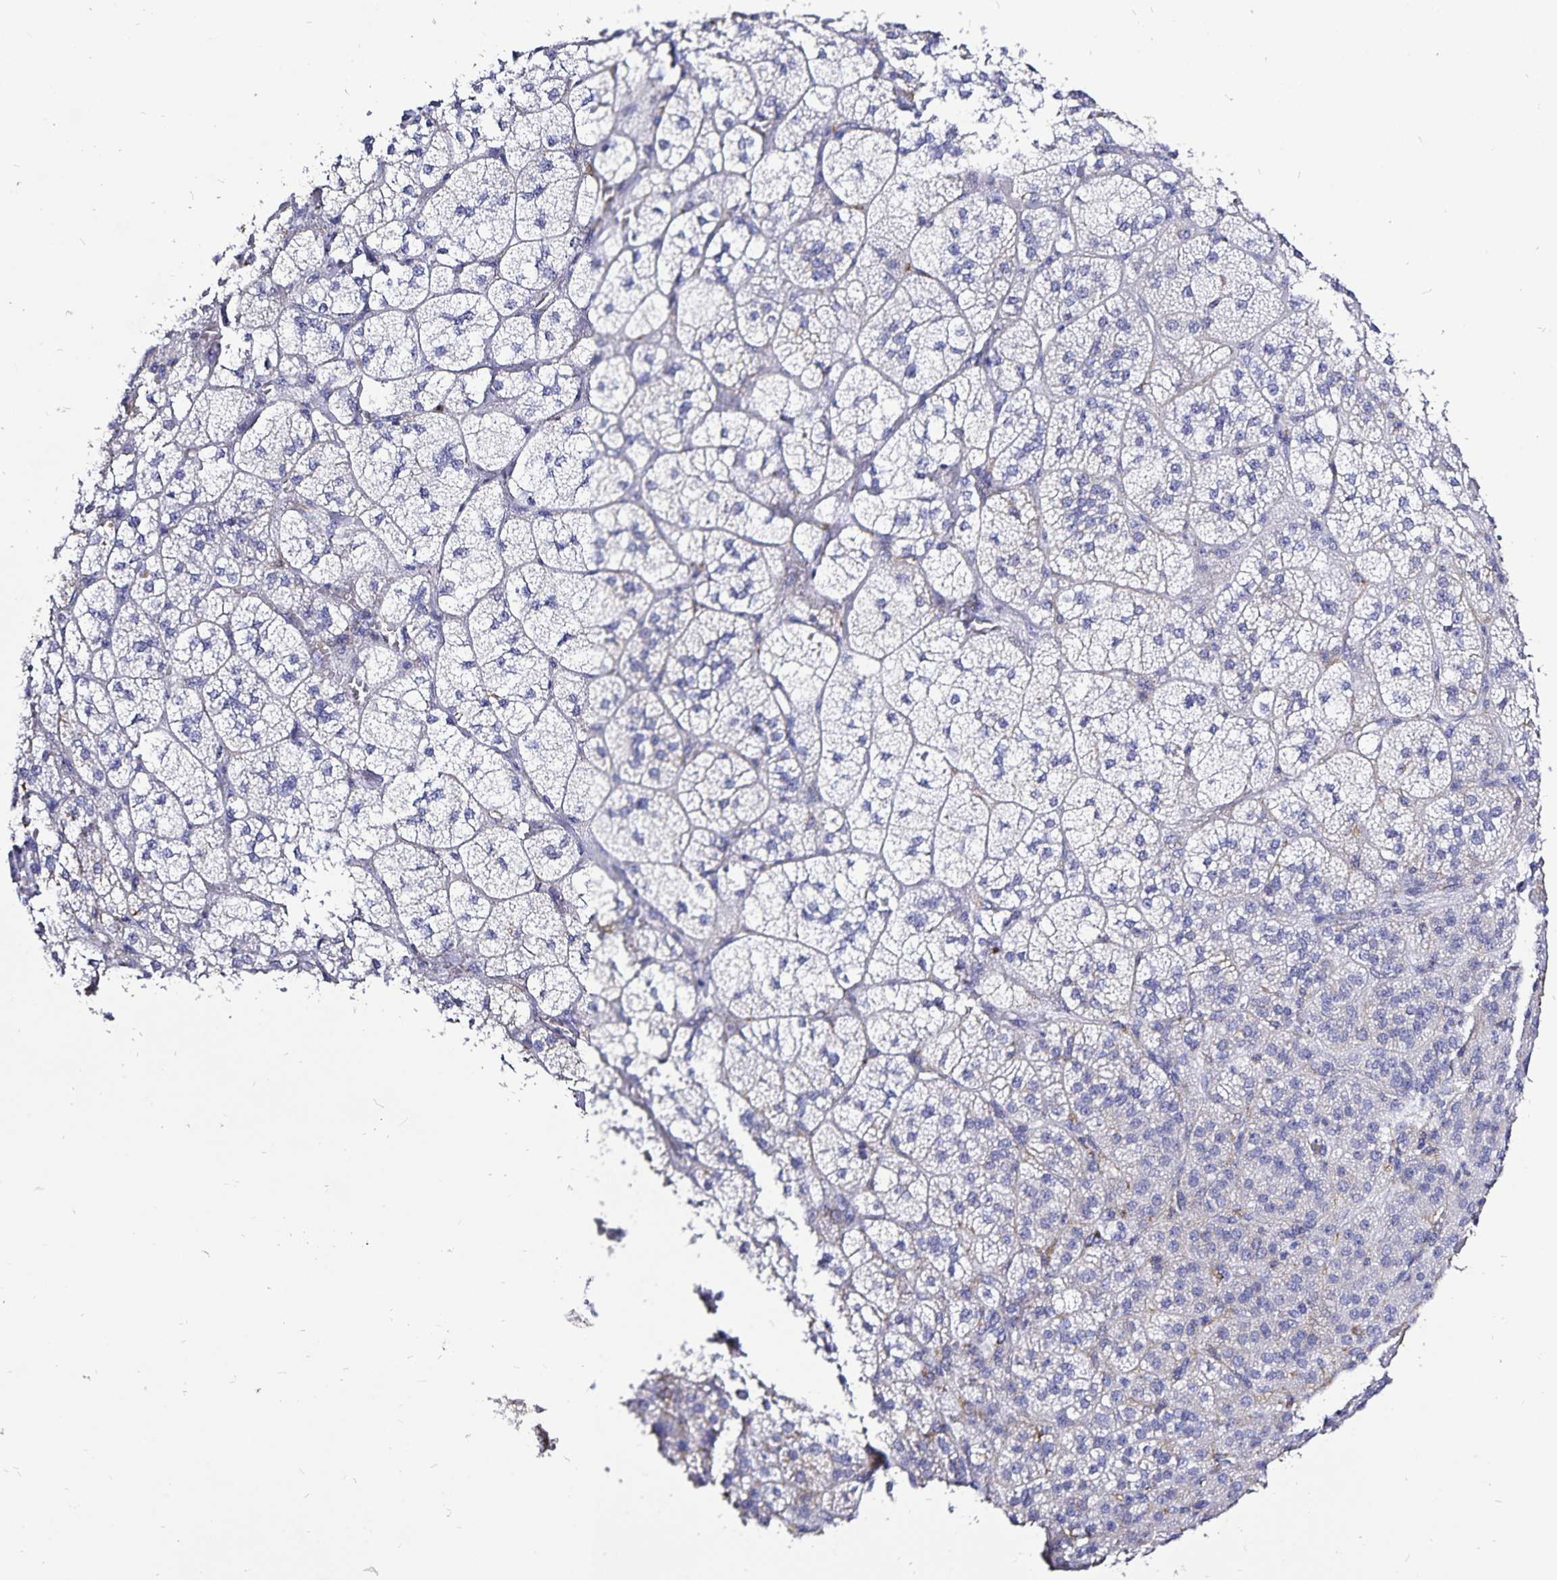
{"staining": {"intensity": "moderate", "quantity": "<25%", "location": "cytoplasmic/membranous"}, "tissue": "adrenal gland", "cell_type": "Glandular cells", "image_type": "normal", "snomed": [{"axis": "morphology", "description": "Normal tissue, NOS"}, {"axis": "topography", "description": "Adrenal gland"}], "caption": "IHC staining of unremarkable adrenal gland, which exhibits low levels of moderate cytoplasmic/membranous staining in about <25% of glandular cells indicating moderate cytoplasmic/membranous protein positivity. The staining was performed using DAB (3,3'-diaminobenzidine) (brown) for protein detection and nuclei were counterstained in hematoxylin (blue).", "gene": "PLAC1", "patient": {"sex": "female", "age": 60}}